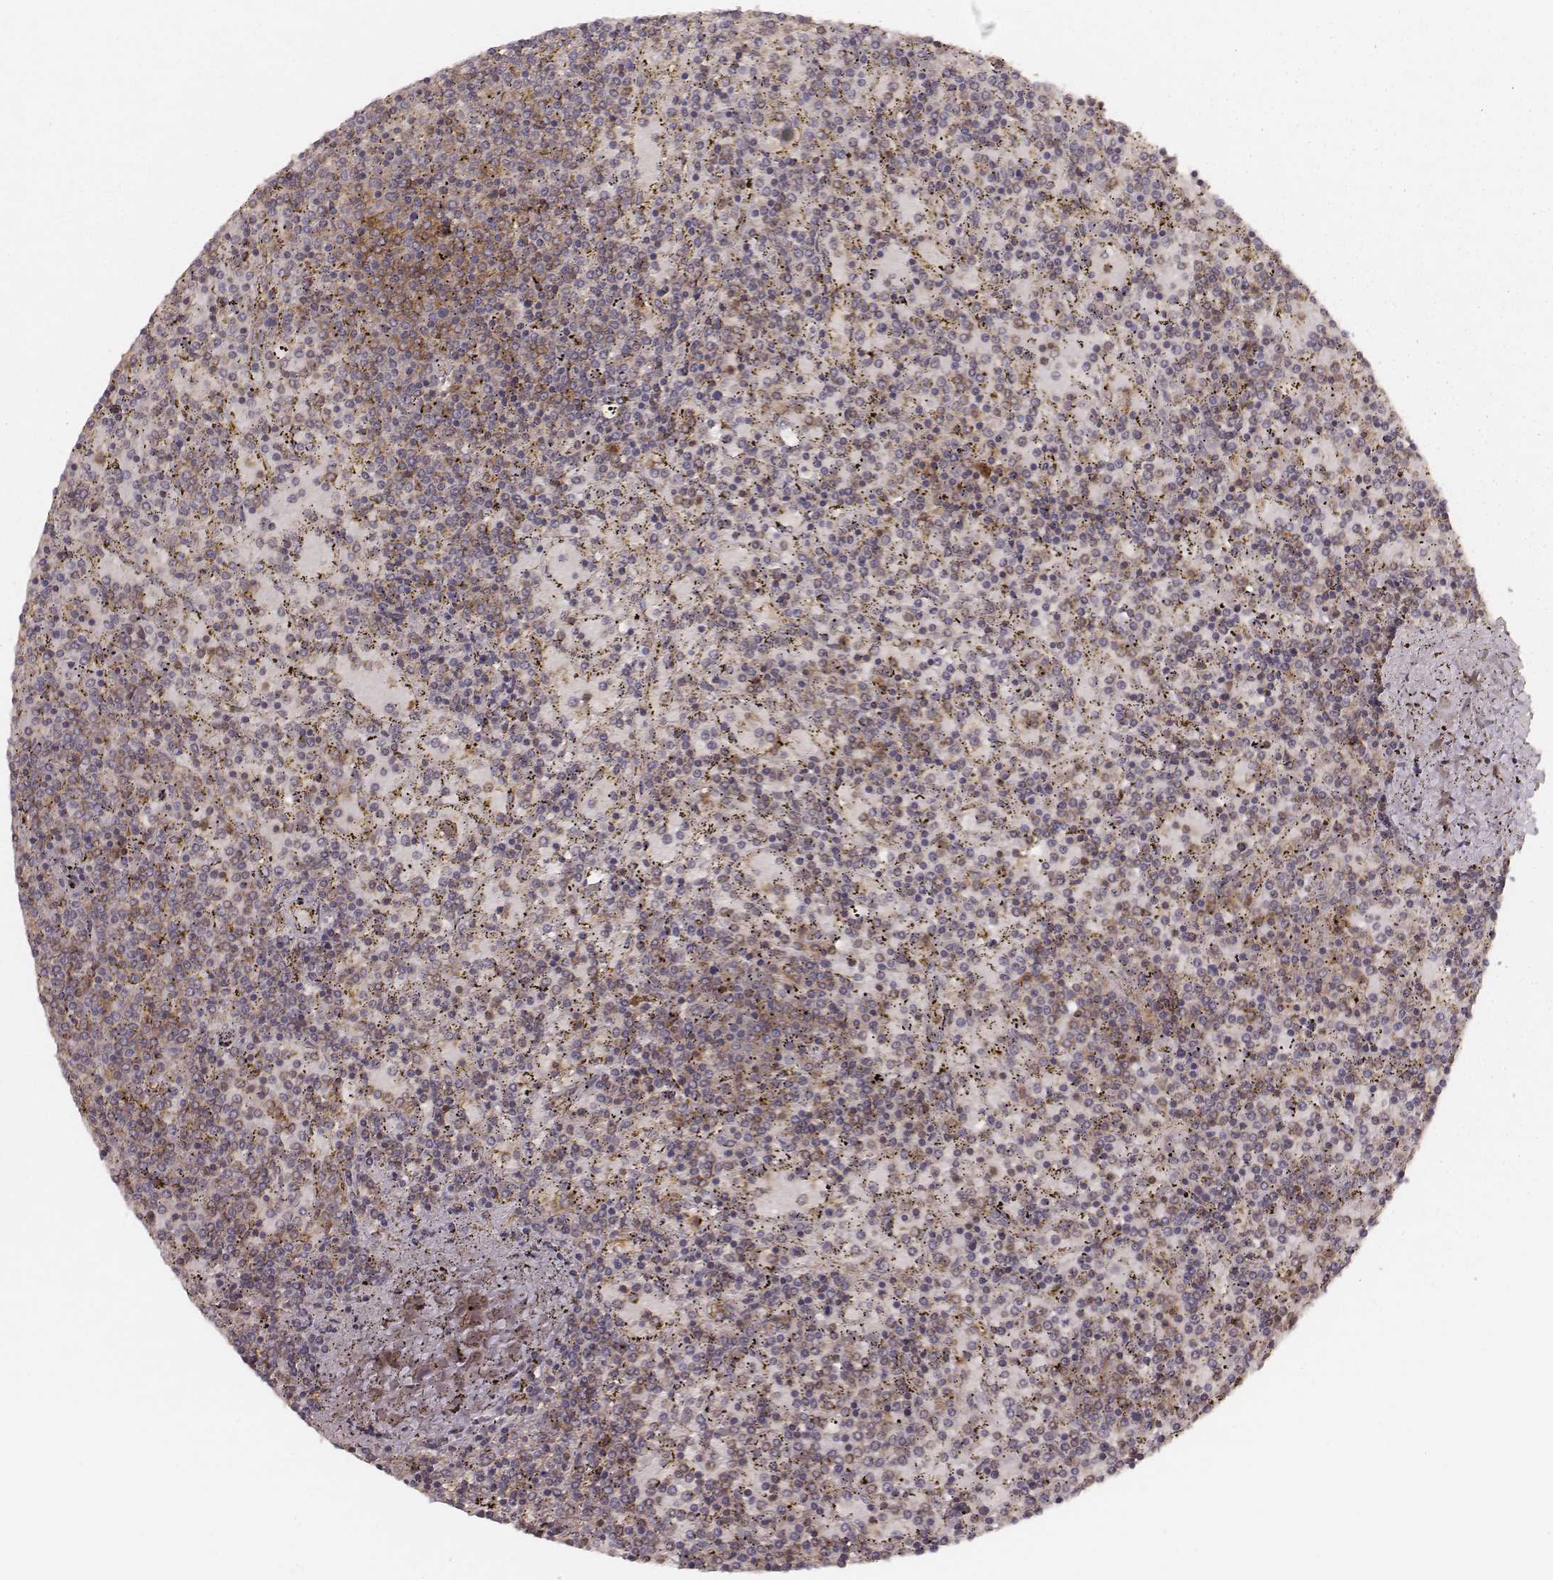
{"staining": {"intensity": "negative", "quantity": "none", "location": "none"}, "tissue": "lymphoma", "cell_type": "Tumor cells", "image_type": "cancer", "snomed": [{"axis": "morphology", "description": "Malignant lymphoma, non-Hodgkin's type, Low grade"}, {"axis": "topography", "description": "Spleen"}], "caption": "There is no significant expression in tumor cells of lymphoma.", "gene": "CARS1", "patient": {"sex": "female", "age": 77}}